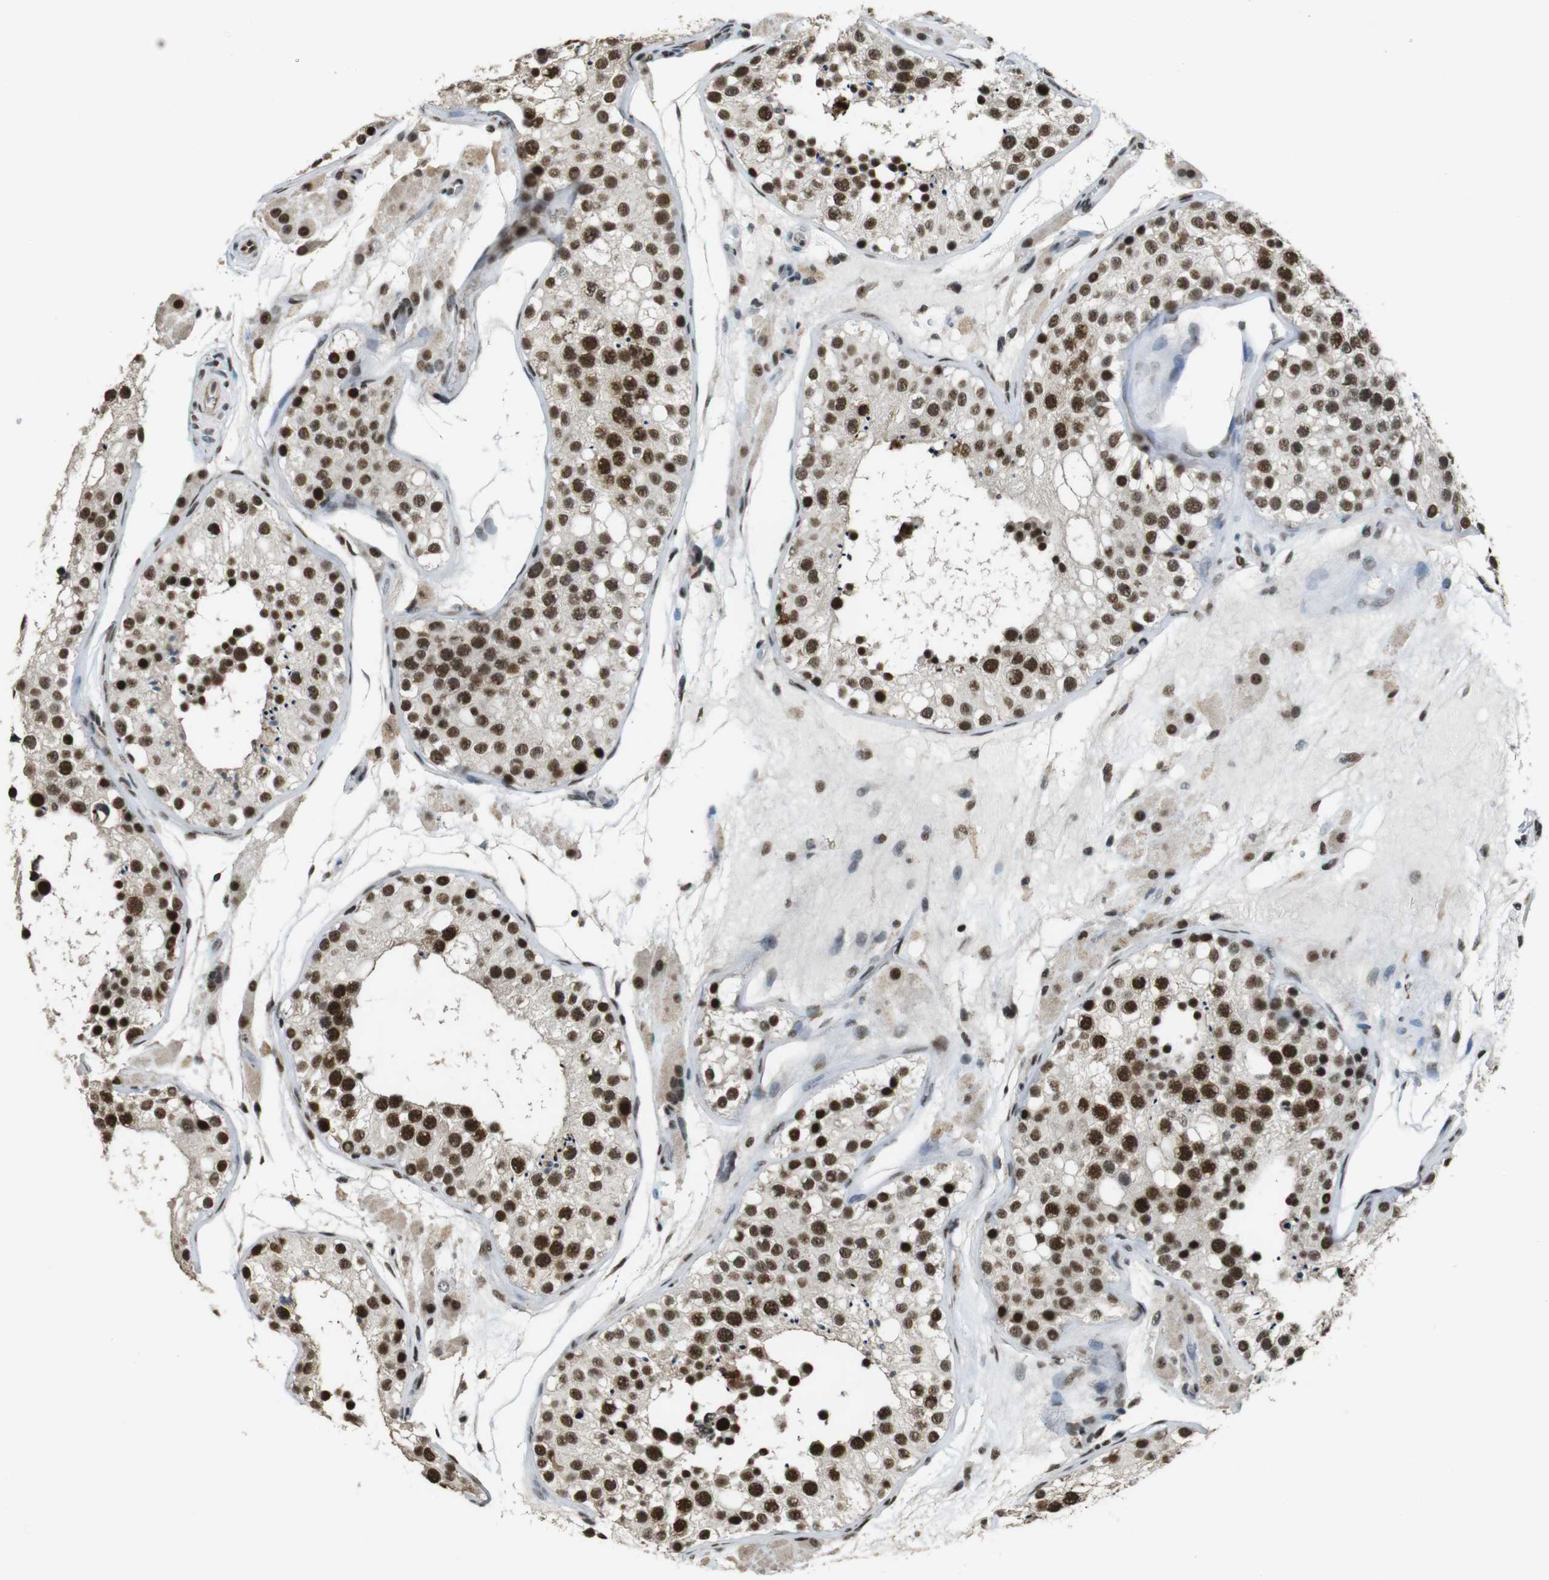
{"staining": {"intensity": "strong", "quantity": ">75%", "location": "nuclear"}, "tissue": "testis", "cell_type": "Cells in seminiferous ducts", "image_type": "normal", "snomed": [{"axis": "morphology", "description": "Normal tissue, NOS"}, {"axis": "topography", "description": "Testis"}], "caption": "Human testis stained with a brown dye reveals strong nuclear positive expression in about >75% of cells in seminiferous ducts.", "gene": "CSNK2B", "patient": {"sex": "male", "age": 26}}